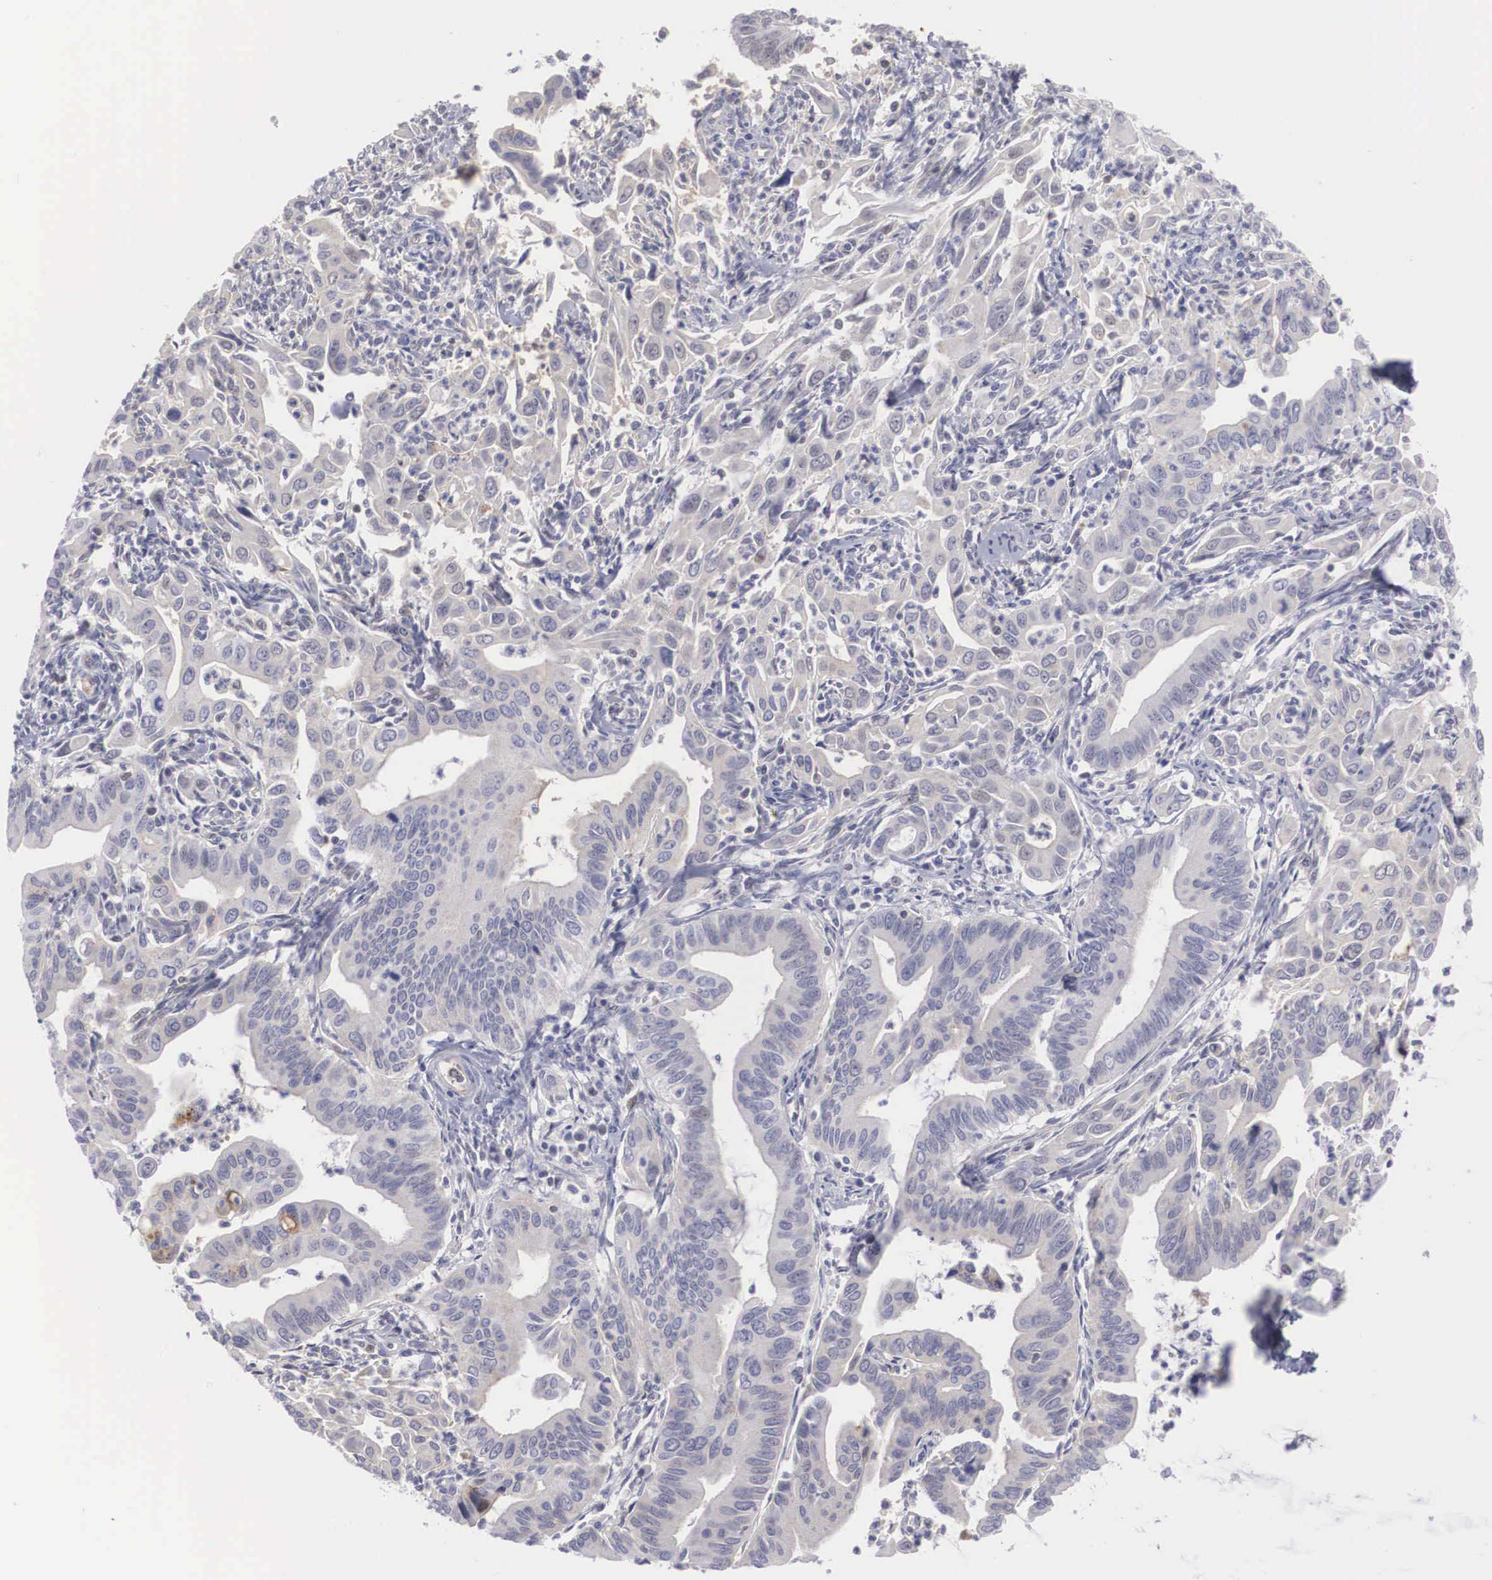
{"staining": {"intensity": "negative", "quantity": "none", "location": "none"}, "tissue": "cervical cancer", "cell_type": "Tumor cells", "image_type": "cancer", "snomed": [{"axis": "morphology", "description": "Normal tissue, NOS"}, {"axis": "morphology", "description": "Adenocarcinoma, NOS"}, {"axis": "topography", "description": "Cervix"}], "caption": "Tumor cells show no significant positivity in cervical cancer.", "gene": "RBPJ", "patient": {"sex": "female", "age": 34}}